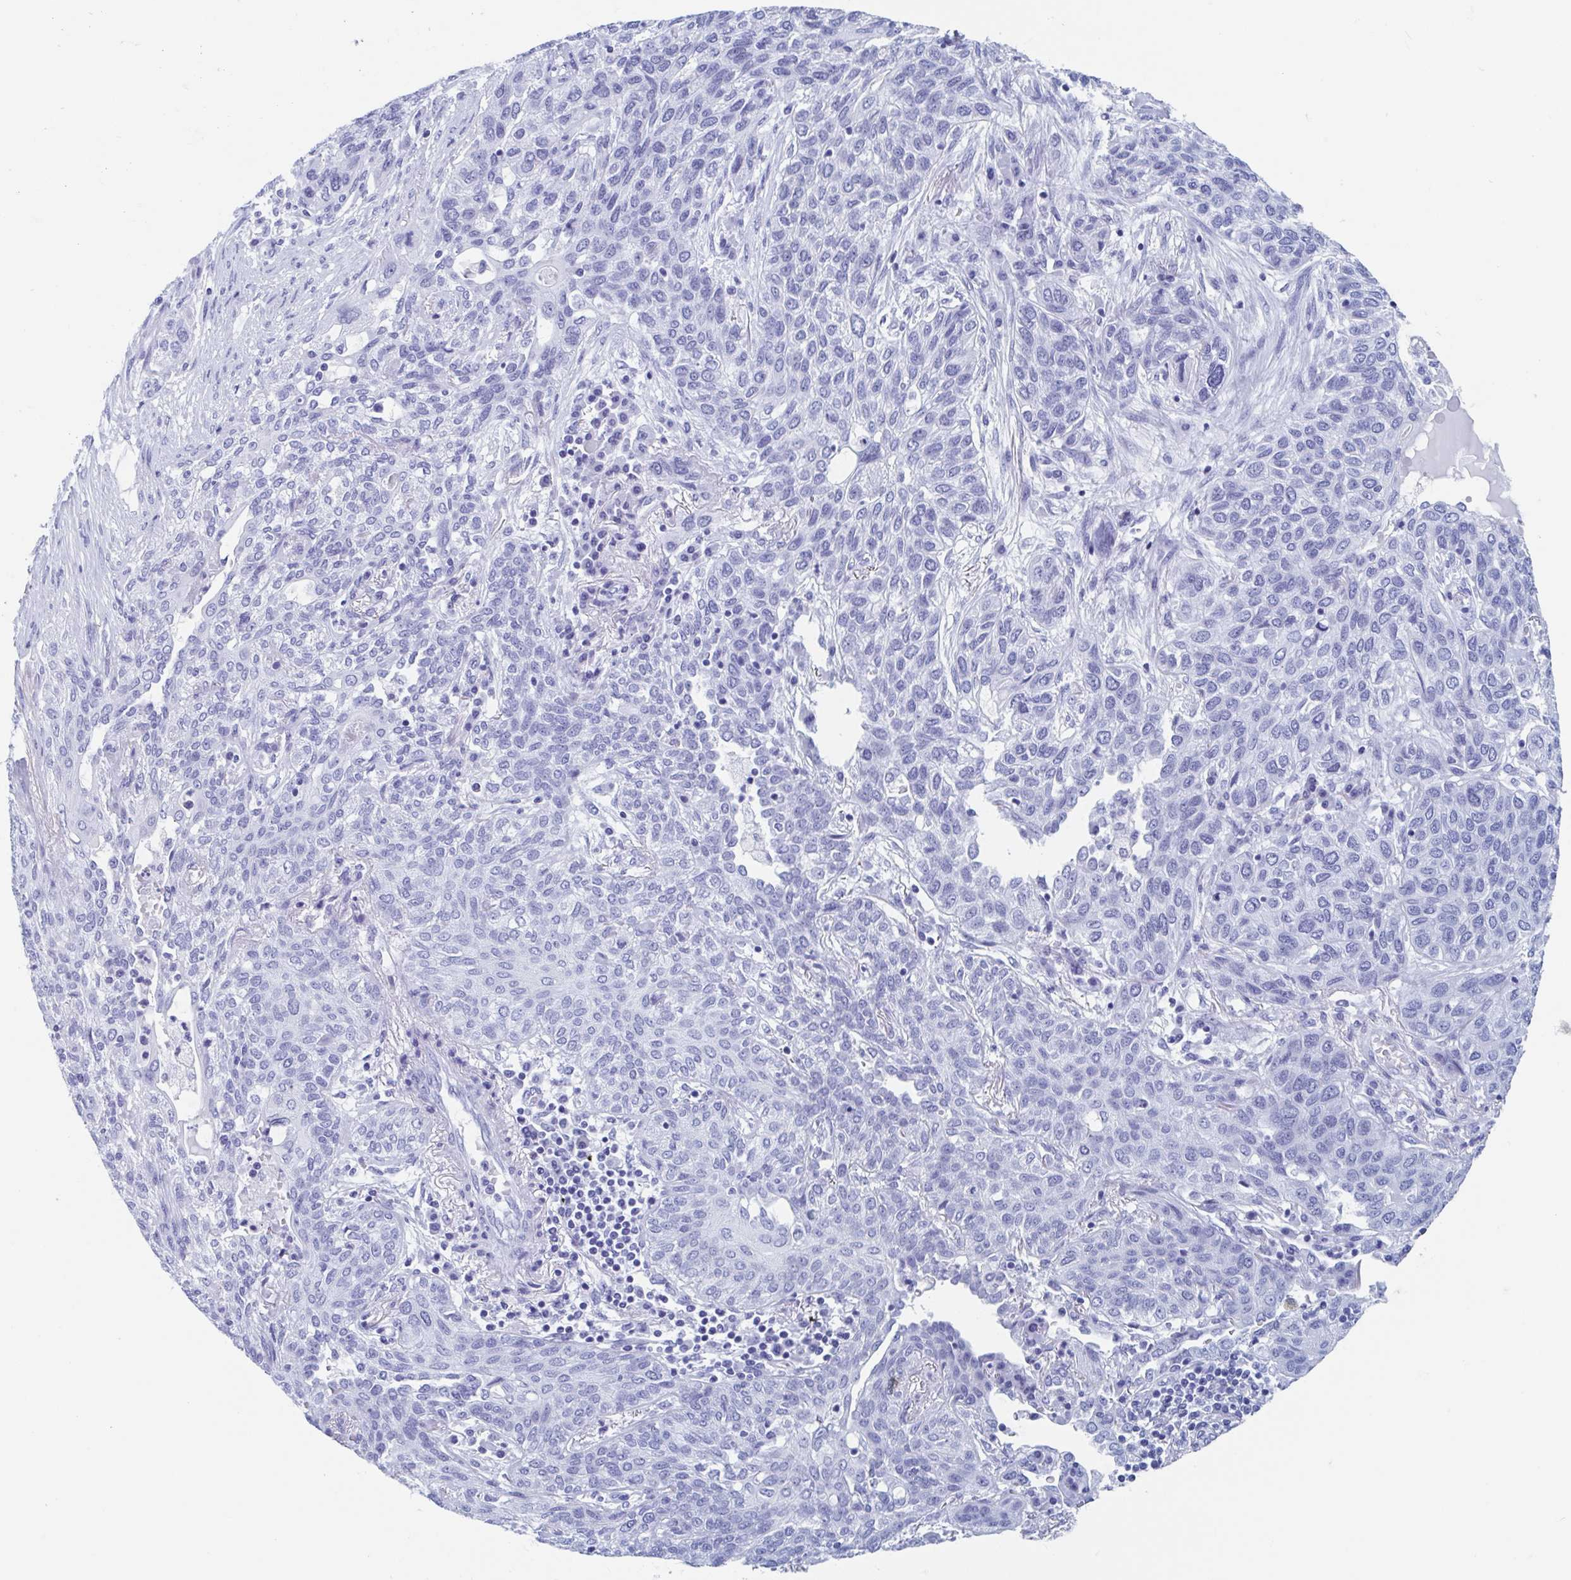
{"staining": {"intensity": "negative", "quantity": "none", "location": "none"}, "tissue": "lung cancer", "cell_type": "Tumor cells", "image_type": "cancer", "snomed": [{"axis": "morphology", "description": "Squamous cell carcinoma, NOS"}, {"axis": "topography", "description": "Lung"}], "caption": "Immunohistochemistry of lung cancer (squamous cell carcinoma) shows no positivity in tumor cells.", "gene": "HDGFL1", "patient": {"sex": "female", "age": 70}}